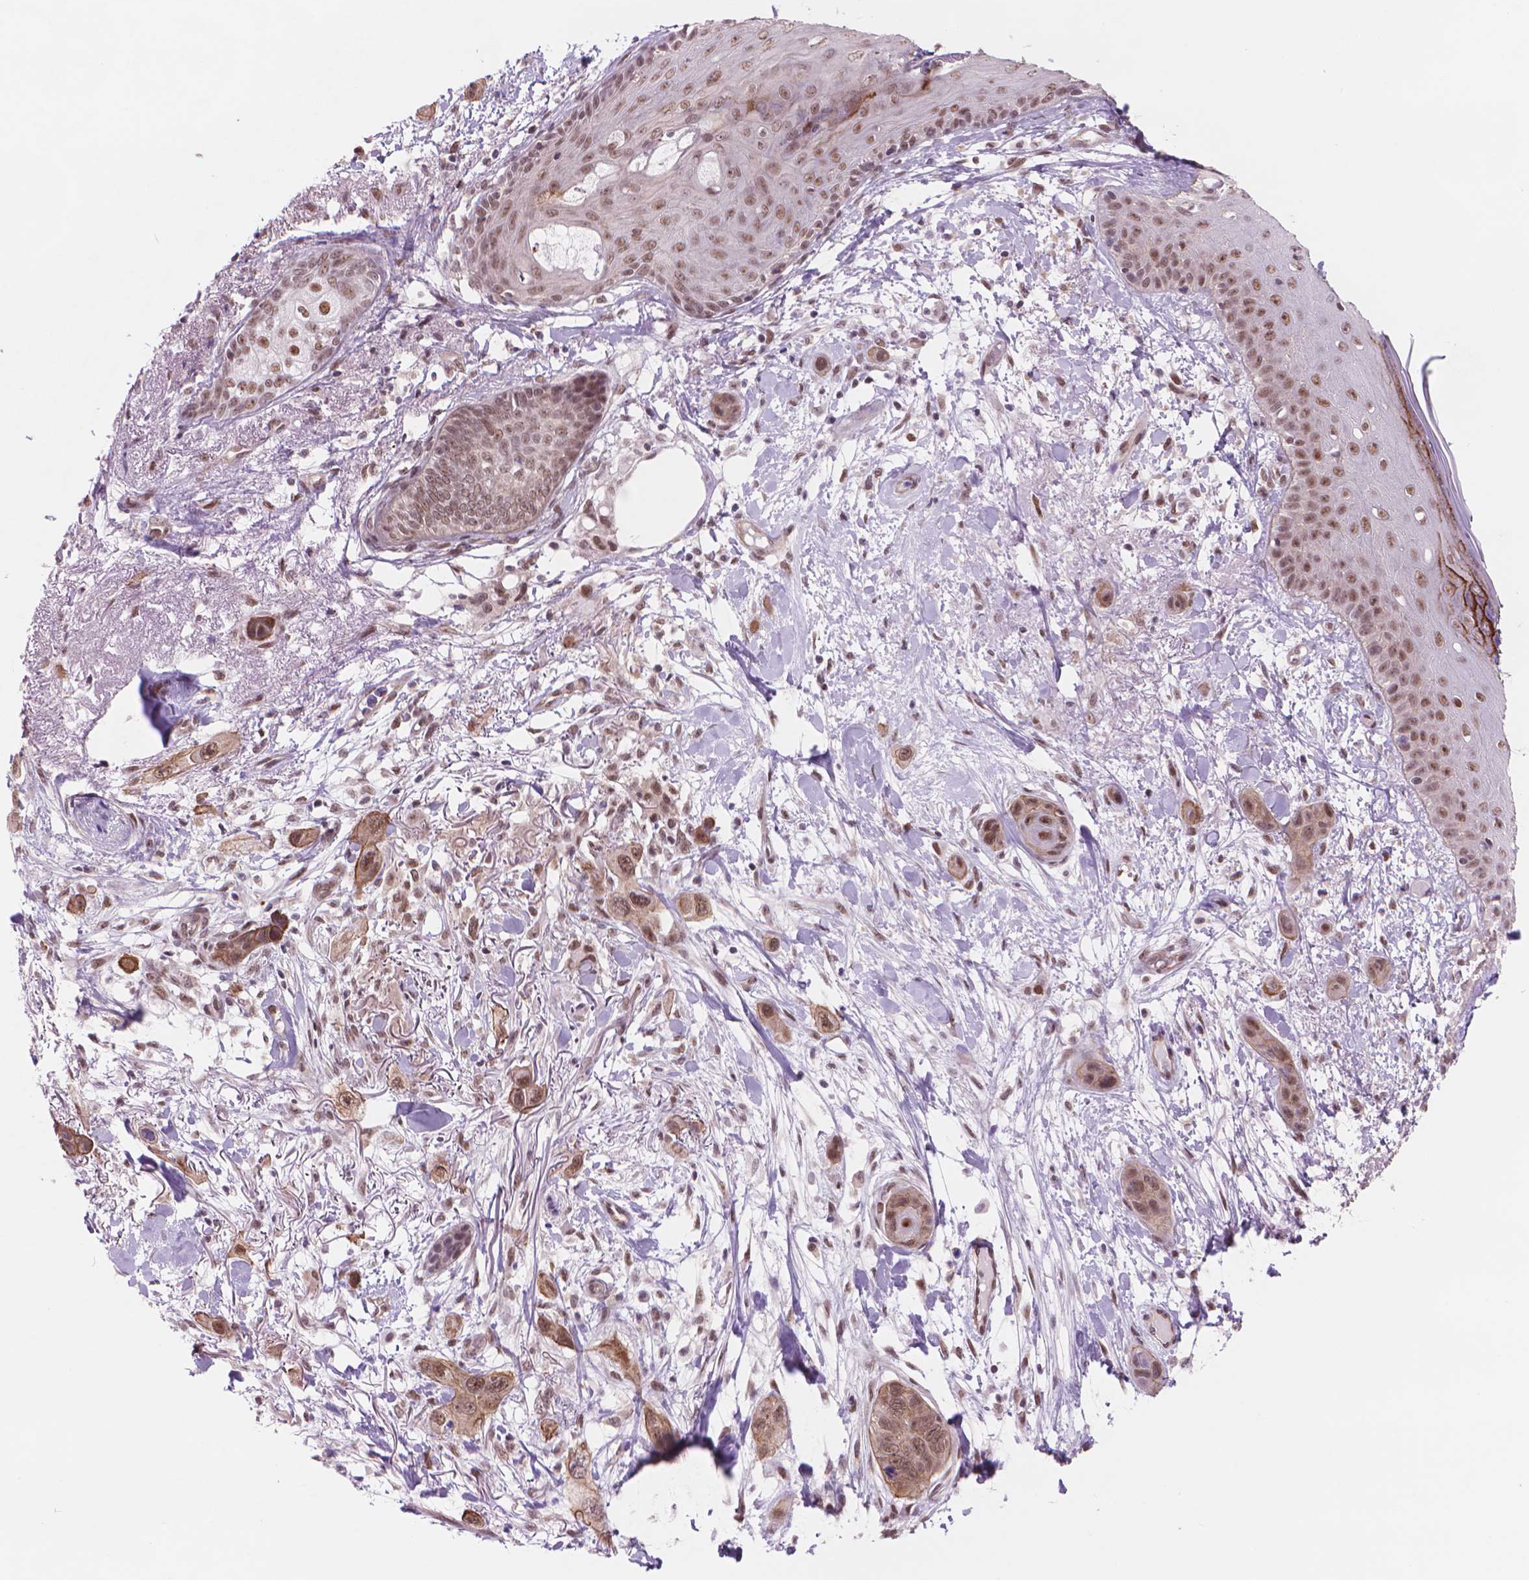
{"staining": {"intensity": "moderate", "quantity": ">75%", "location": "cytoplasmic/membranous,nuclear"}, "tissue": "skin cancer", "cell_type": "Tumor cells", "image_type": "cancer", "snomed": [{"axis": "morphology", "description": "Squamous cell carcinoma, NOS"}, {"axis": "topography", "description": "Skin"}], "caption": "Immunohistochemistry of skin cancer reveals medium levels of moderate cytoplasmic/membranous and nuclear expression in approximately >75% of tumor cells. The staining is performed using DAB brown chromogen to label protein expression. The nuclei are counter-stained blue using hematoxylin.", "gene": "POLR3D", "patient": {"sex": "male", "age": 79}}